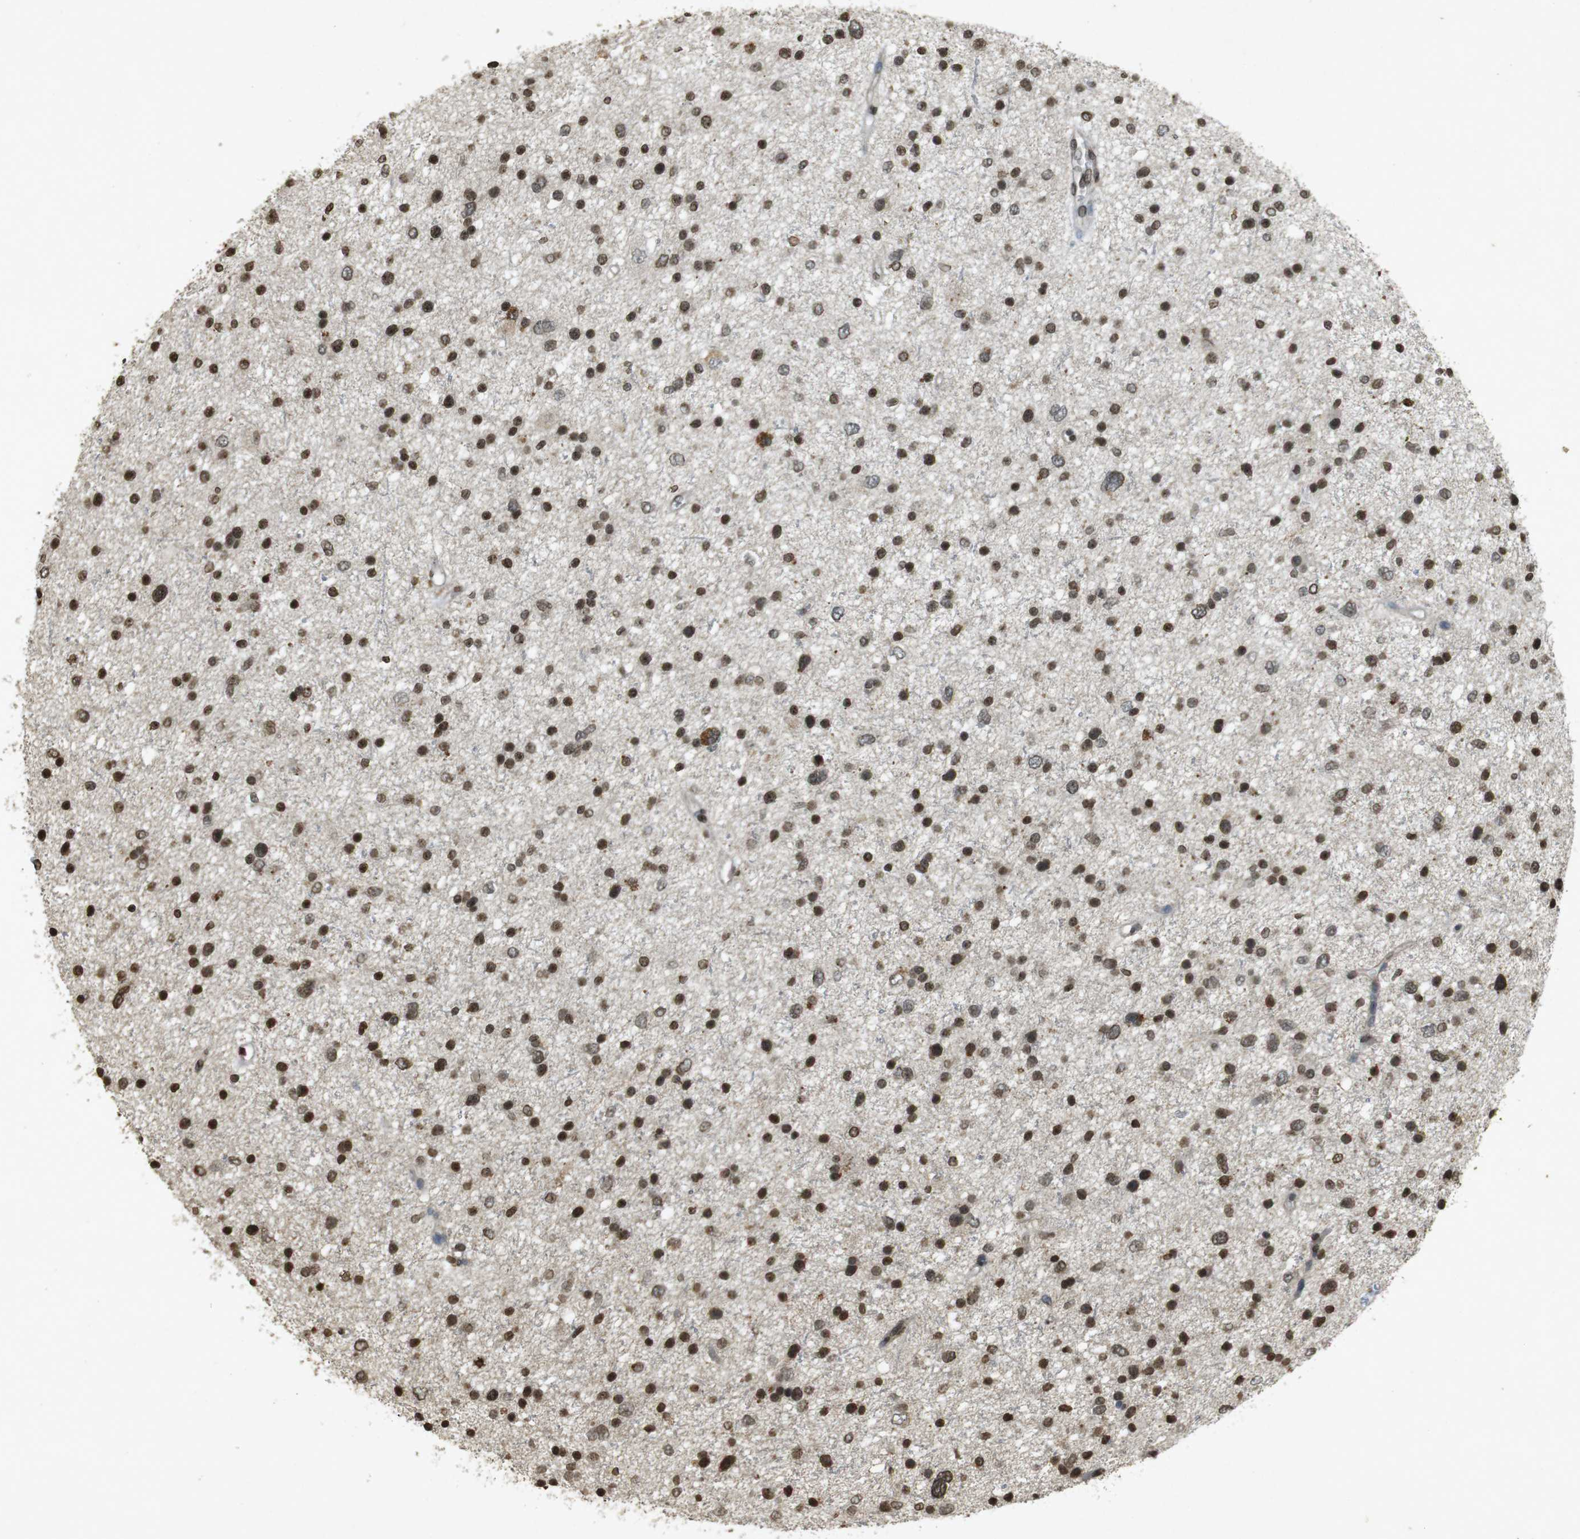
{"staining": {"intensity": "strong", "quantity": ">75%", "location": "nuclear"}, "tissue": "glioma", "cell_type": "Tumor cells", "image_type": "cancer", "snomed": [{"axis": "morphology", "description": "Glioma, malignant, Low grade"}, {"axis": "topography", "description": "Brain"}], "caption": "Immunohistochemical staining of glioma shows high levels of strong nuclear protein positivity in approximately >75% of tumor cells.", "gene": "ORC4", "patient": {"sex": "female", "age": 37}}